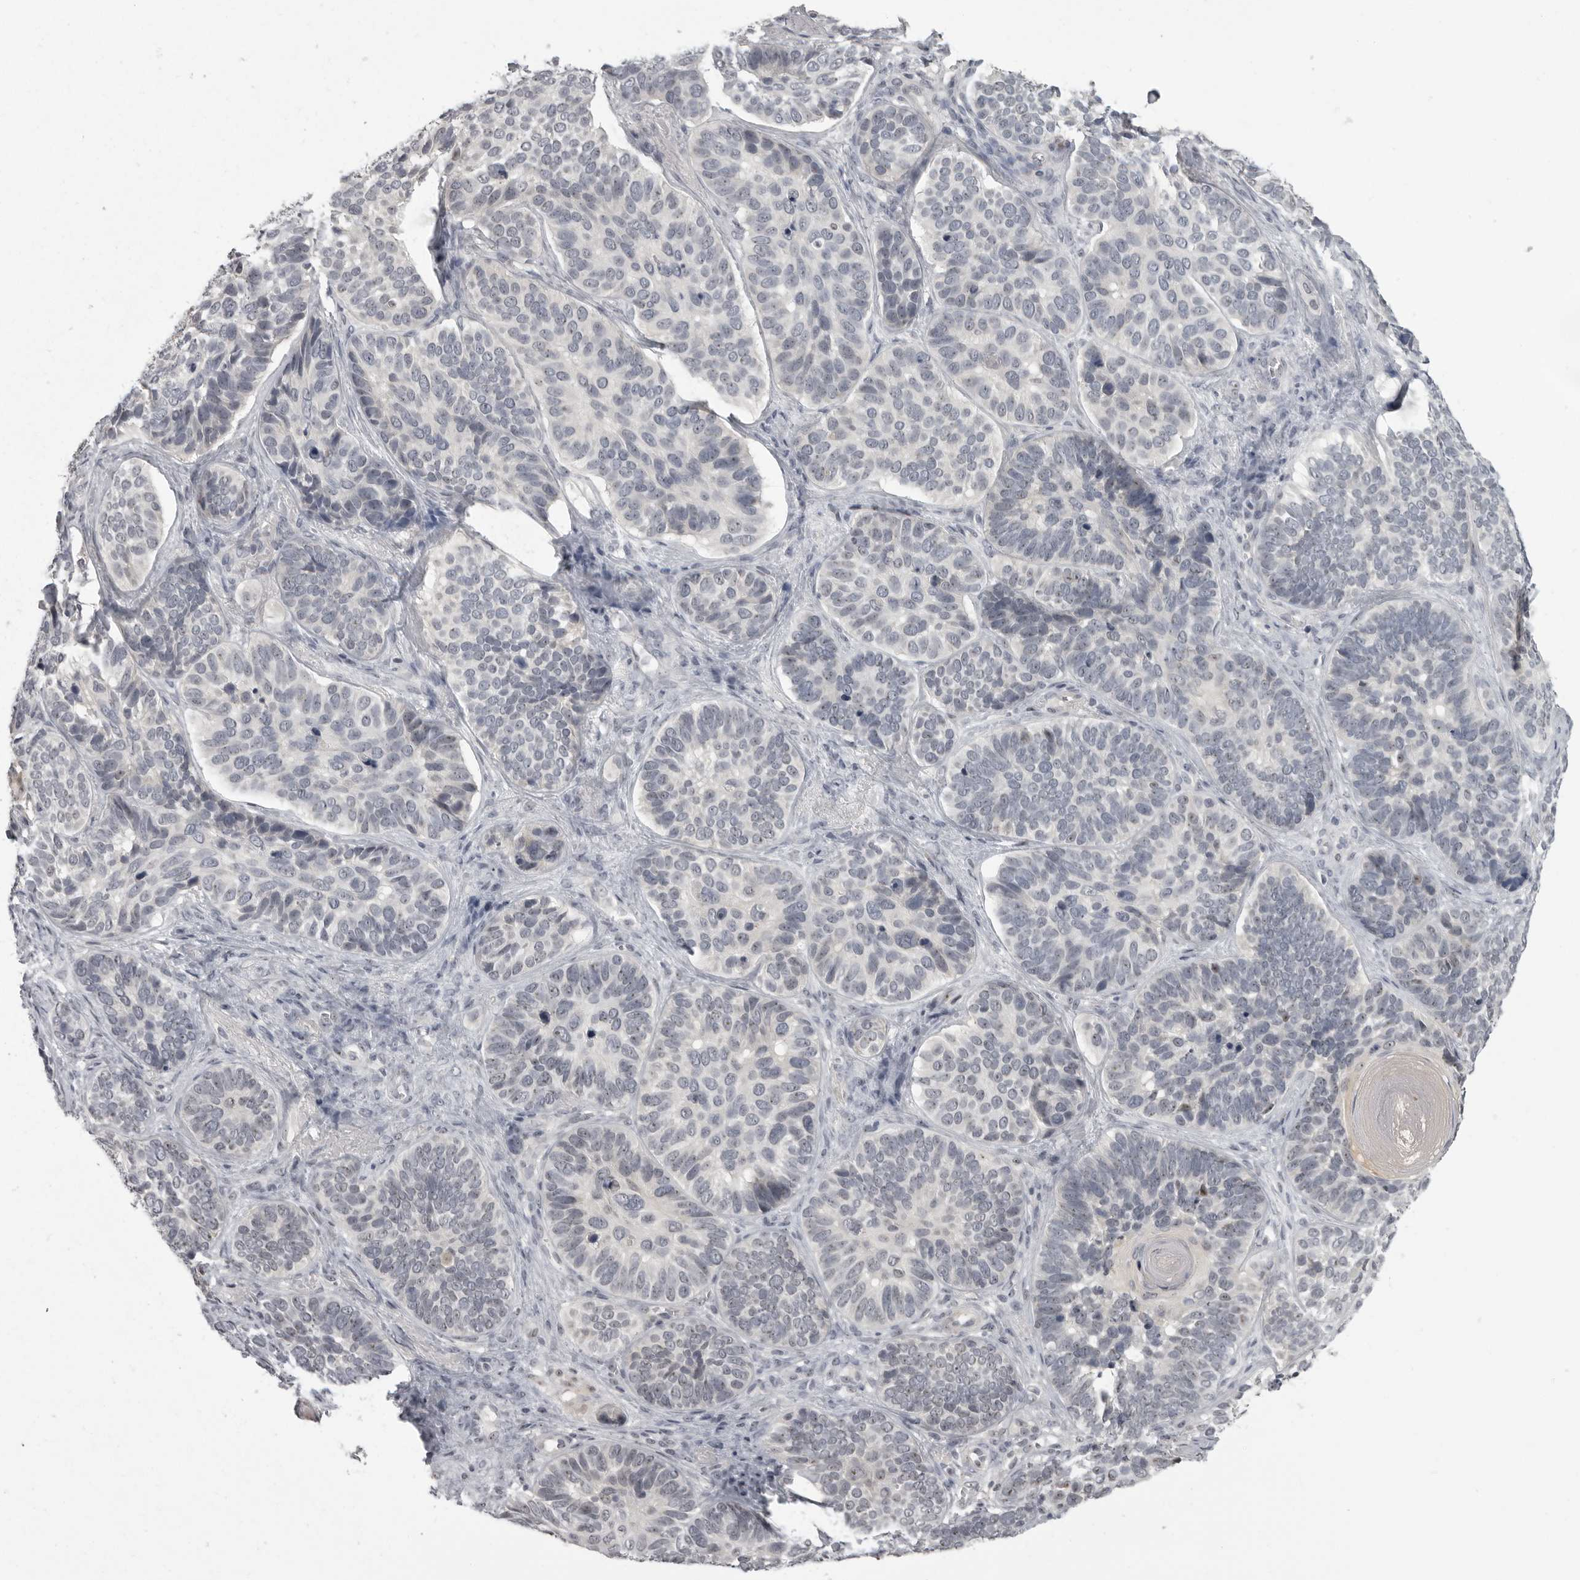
{"staining": {"intensity": "negative", "quantity": "none", "location": "none"}, "tissue": "skin cancer", "cell_type": "Tumor cells", "image_type": "cancer", "snomed": [{"axis": "morphology", "description": "Basal cell carcinoma"}, {"axis": "topography", "description": "Skin"}], "caption": "Immunohistochemical staining of skin cancer displays no significant expression in tumor cells. The staining was performed using DAB (3,3'-diaminobenzidine) to visualize the protein expression in brown, while the nuclei were stained in blue with hematoxylin (Magnification: 20x).", "gene": "MRTO4", "patient": {"sex": "male", "age": 62}}